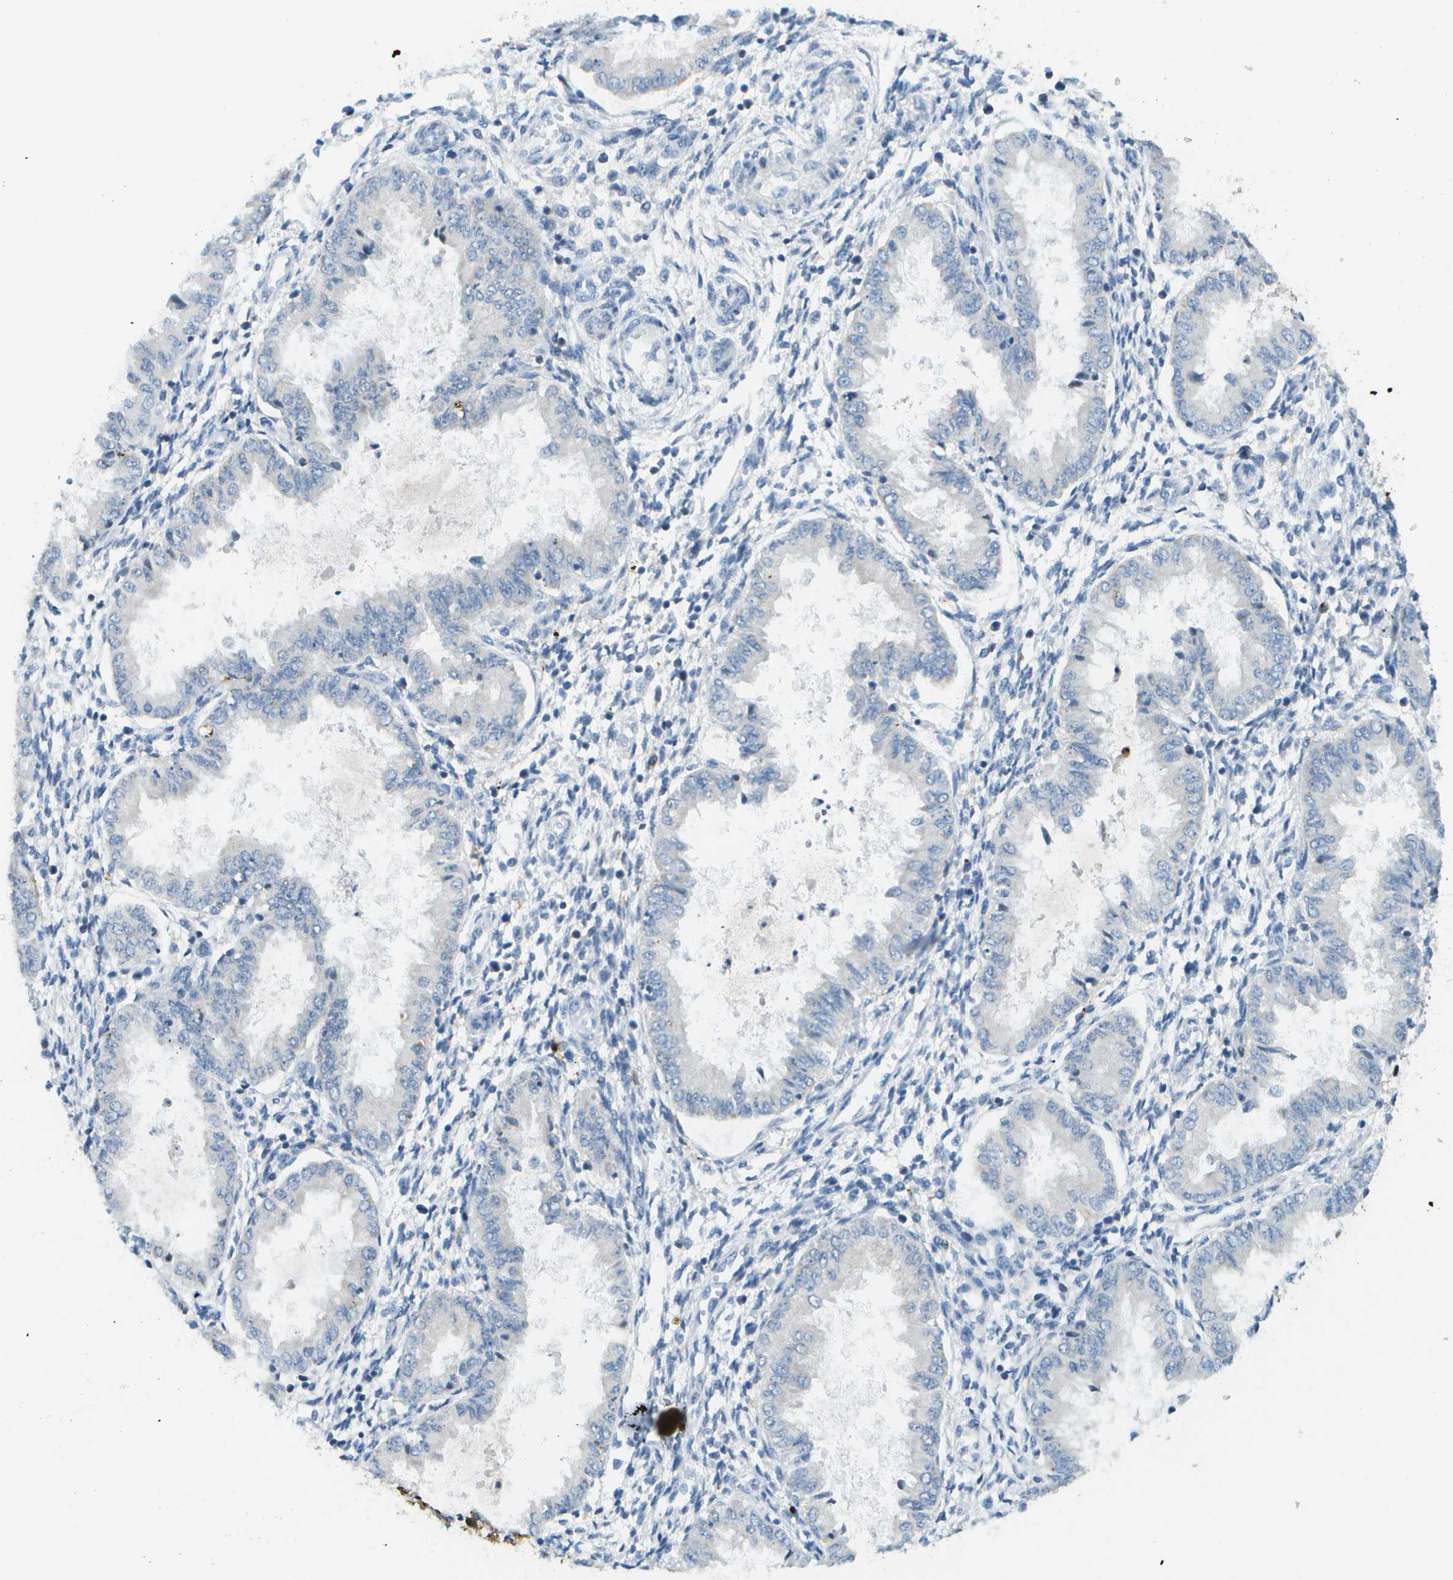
{"staining": {"intensity": "weak", "quantity": "<25%", "location": "cytoplasmic/membranous"}, "tissue": "endometrium", "cell_type": "Cells in endometrial stroma", "image_type": "normal", "snomed": [{"axis": "morphology", "description": "Normal tissue, NOS"}, {"axis": "topography", "description": "Endometrium"}], "caption": "The image demonstrates no staining of cells in endometrial stroma in benign endometrium.", "gene": "CDH23", "patient": {"sex": "female", "age": 33}}